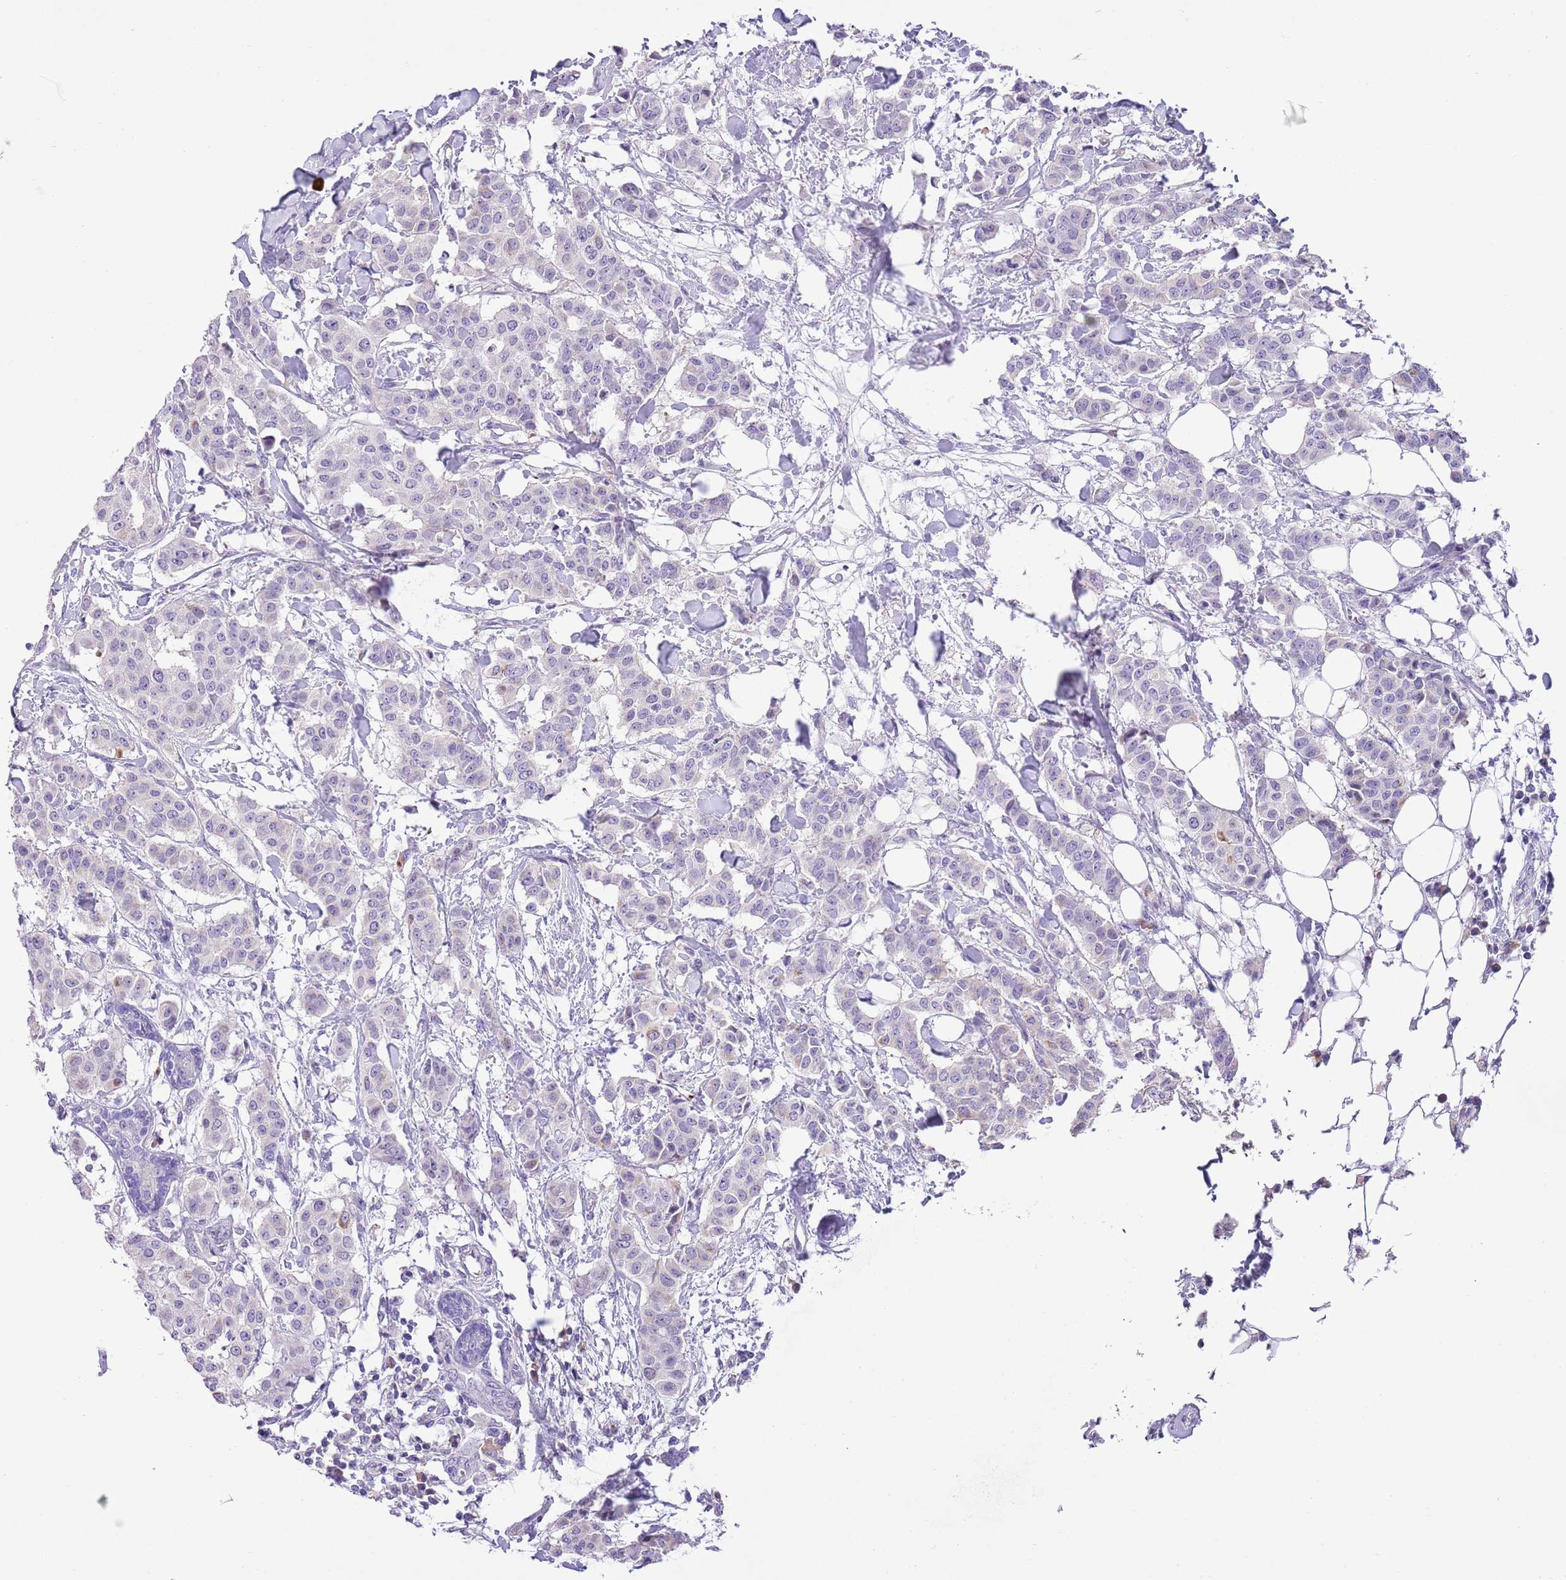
{"staining": {"intensity": "negative", "quantity": "none", "location": "none"}, "tissue": "breast cancer", "cell_type": "Tumor cells", "image_type": "cancer", "snomed": [{"axis": "morphology", "description": "Duct carcinoma"}, {"axis": "topography", "description": "Breast"}], "caption": "Immunohistochemical staining of human breast infiltrating ductal carcinoma displays no significant positivity in tumor cells.", "gene": "CLEC2A", "patient": {"sex": "female", "age": 40}}